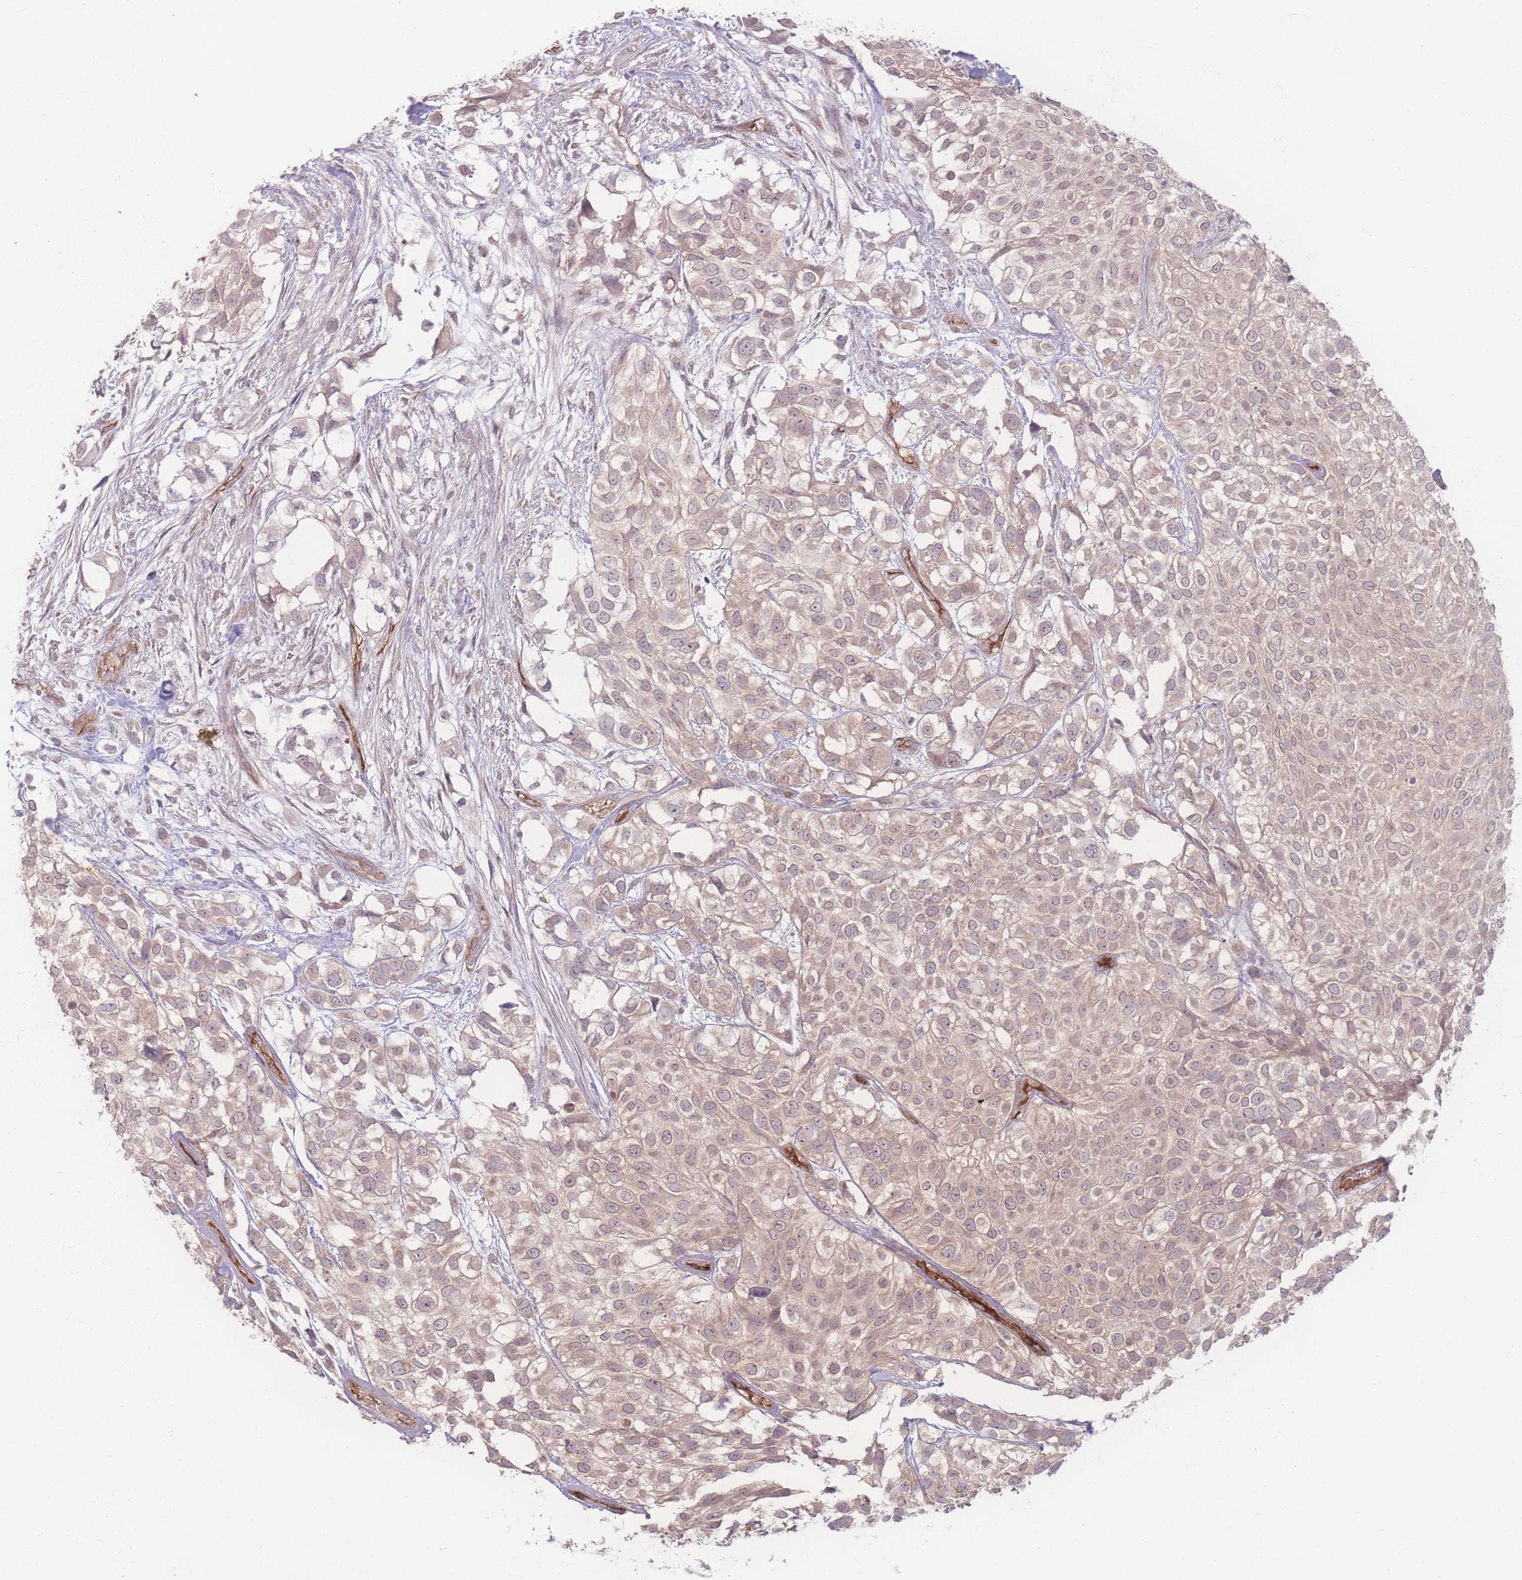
{"staining": {"intensity": "weak", "quantity": ">75%", "location": "cytoplasmic/membranous"}, "tissue": "urothelial cancer", "cell_type": "Tumor cells", "image_type": "cancer", "snomed": [{"axis": "morphology", "description": "Urothelial carcinoma, High grade"}, {"axis": "topography", "description": "Urinary bladder"}], "caption": "Urothelial cancer was stained to show a protein in brown. There is low levels of weak cytoplasmic/membranous expression in approximately >75% of tumor cells.", "gene": "INSR", "patient": {"sex": "male", "age": 56}}